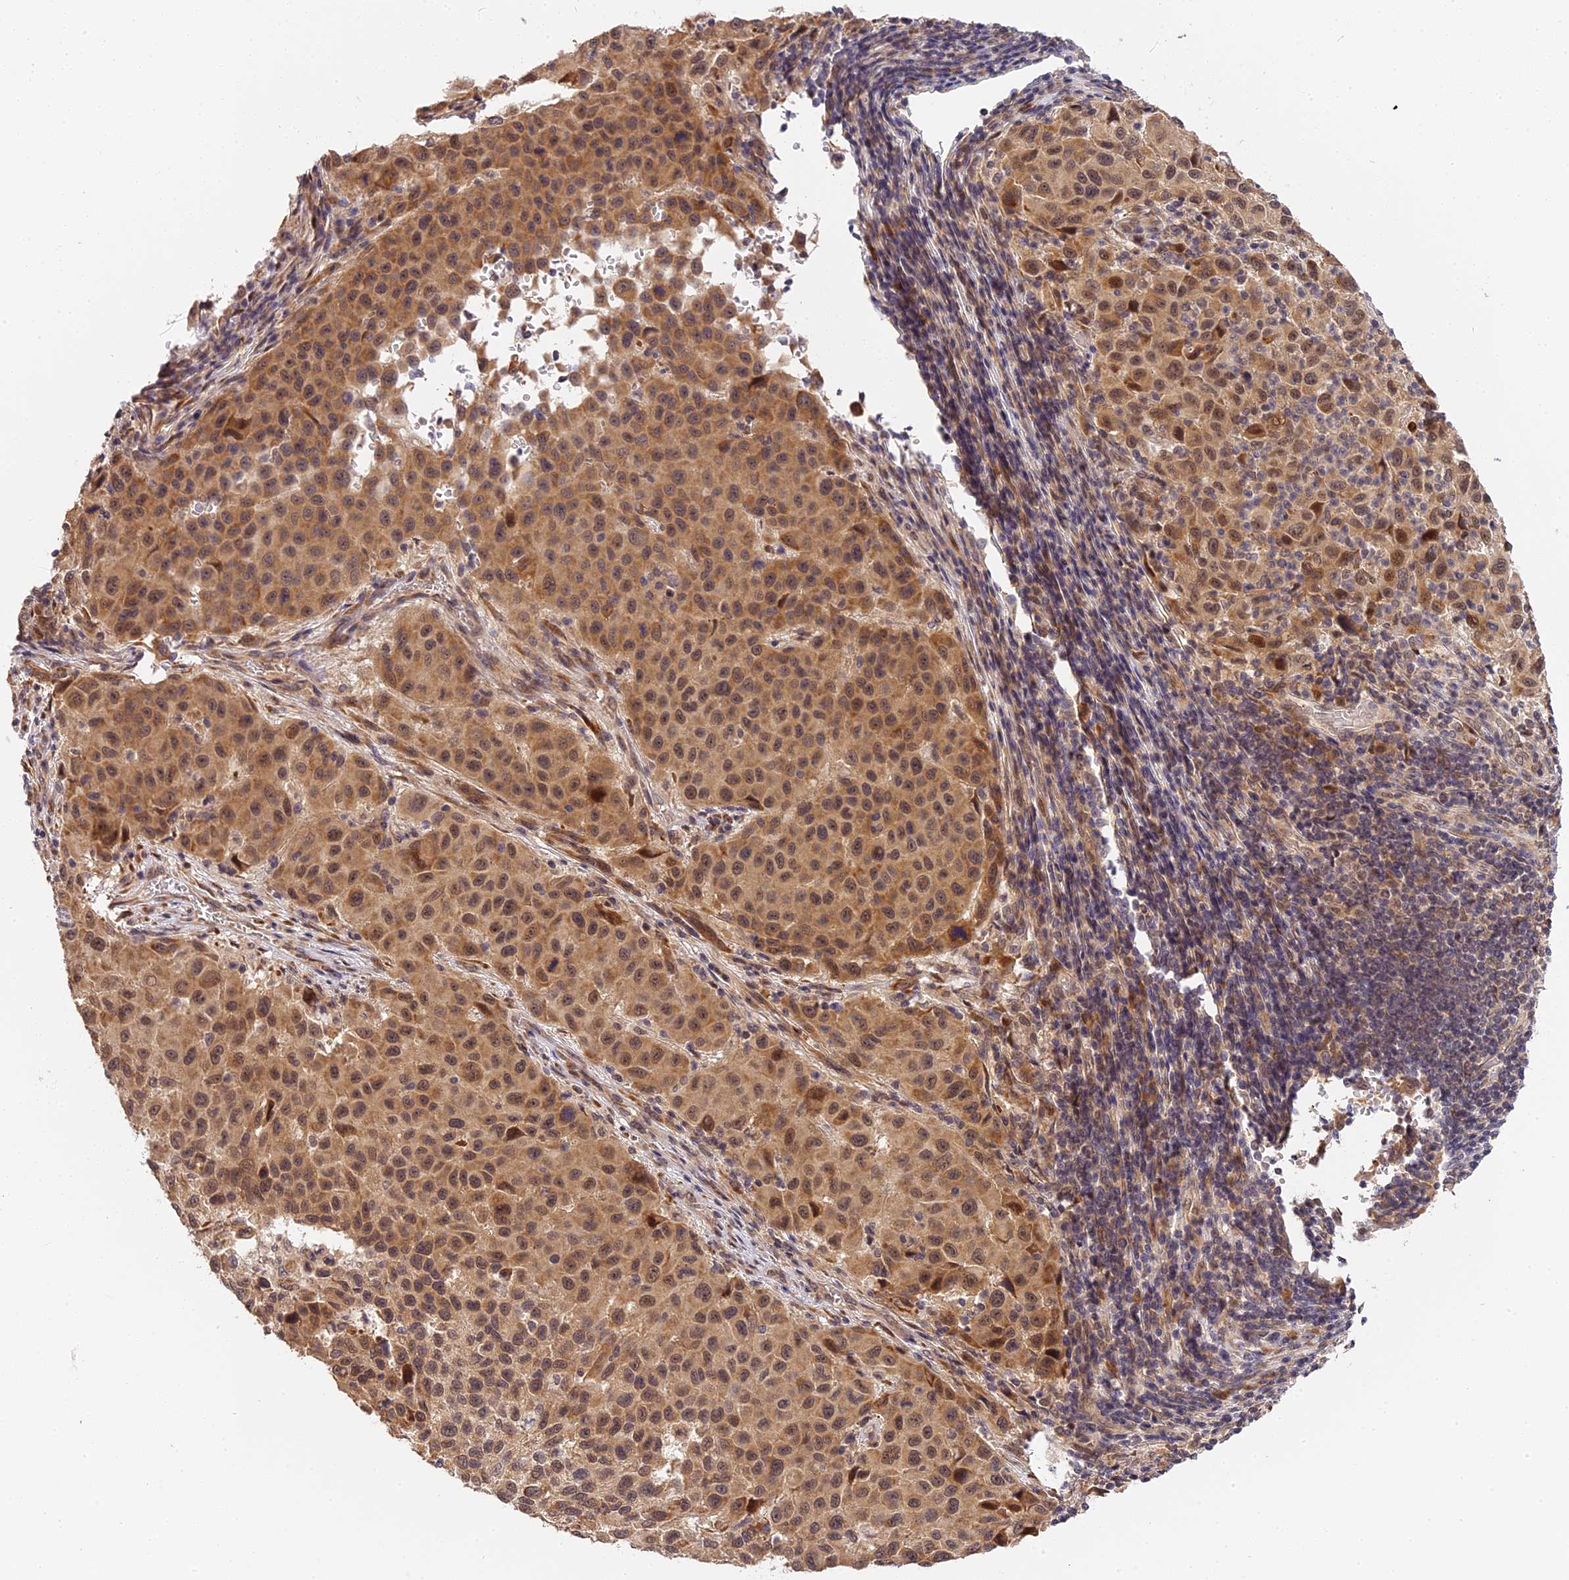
{"staining": {"intensity": "moderate", "quantity": ">75%", "location": "cytoplasmic/membranous"}, "tissue": "melanoma", "cell_type": "Tumor cells", "image_type": "cancer", "snomed": [{"axis": "morphology", "description": "Malignant melanoma, Metastatic site"}, {"axis": "topography", "description": "Lymph node"}], "caption": "Immunohistochemistry (IHC) (DAB (3,3'-diaminobenzidine)) staining of human malignant melanoma (metastatic site) demonstrates moderate cytoplasmic/membranous protein staining in about >75% of tumor cells. (brown staining indicates protein expression, while blue staining denotes nuclei).", "gene": "IMPACT", "patient": {"sex": "male", "age": 61}}